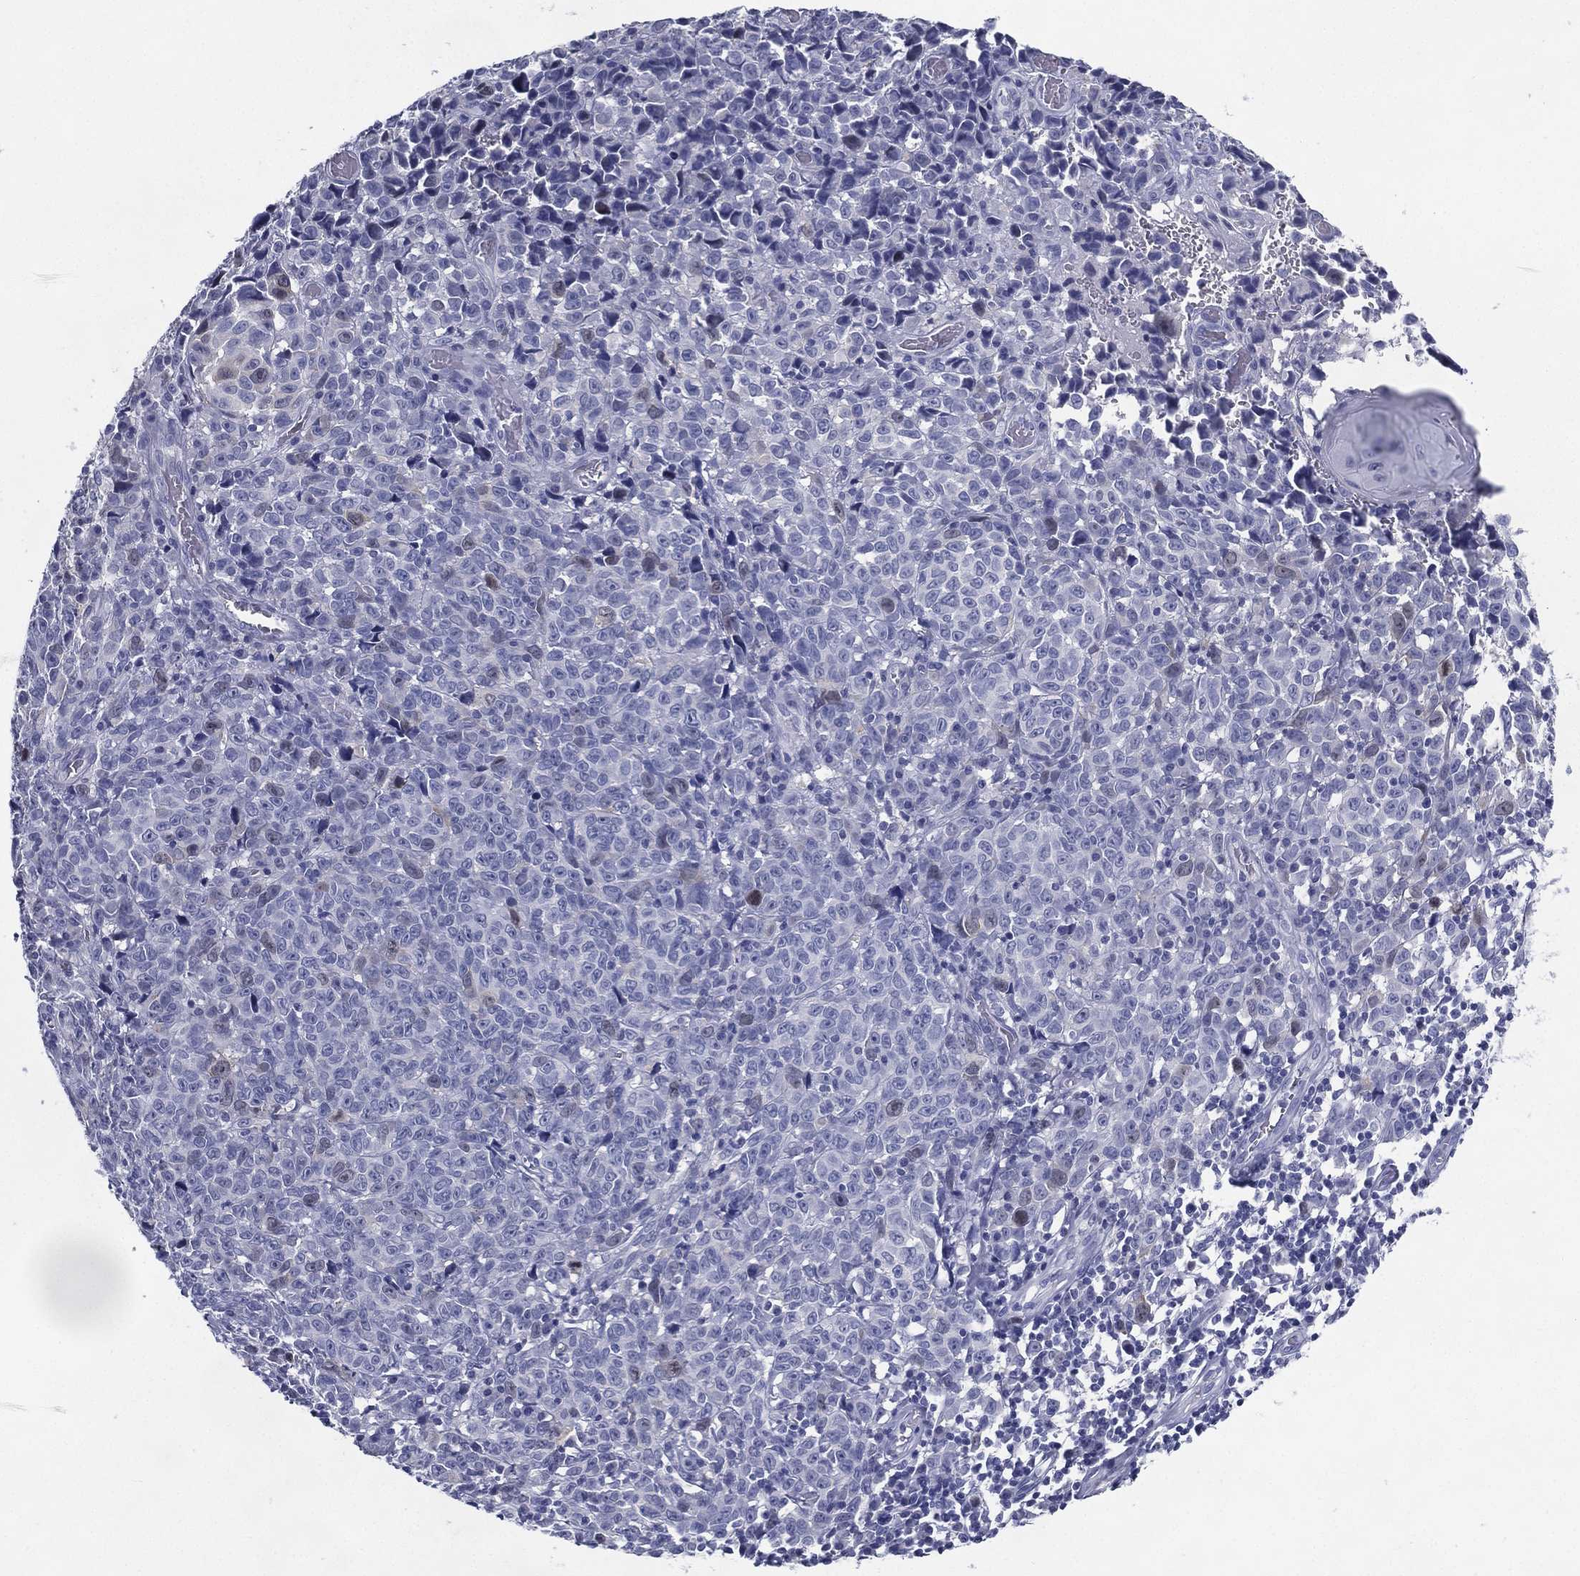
{"staining": {"intensity": "negative", "quantity": "none", "location": "none"}, "tissue": "melanoma", "cell_type": "Tumor cells", "image_type": "cancer", "snomed": [{"axis": "morphology", "description": "Malignant melanoma, NOS"}, {"axis": "topography", "description": "Vulva, labia, clitoris and Bartholin´s gland, NO"}], "caption": "Human melanoma stained for a protein using IHC shows no expression in tumor cells.", "gene": "KIF2C", "patient": {"sex": "female", "age": 75}}